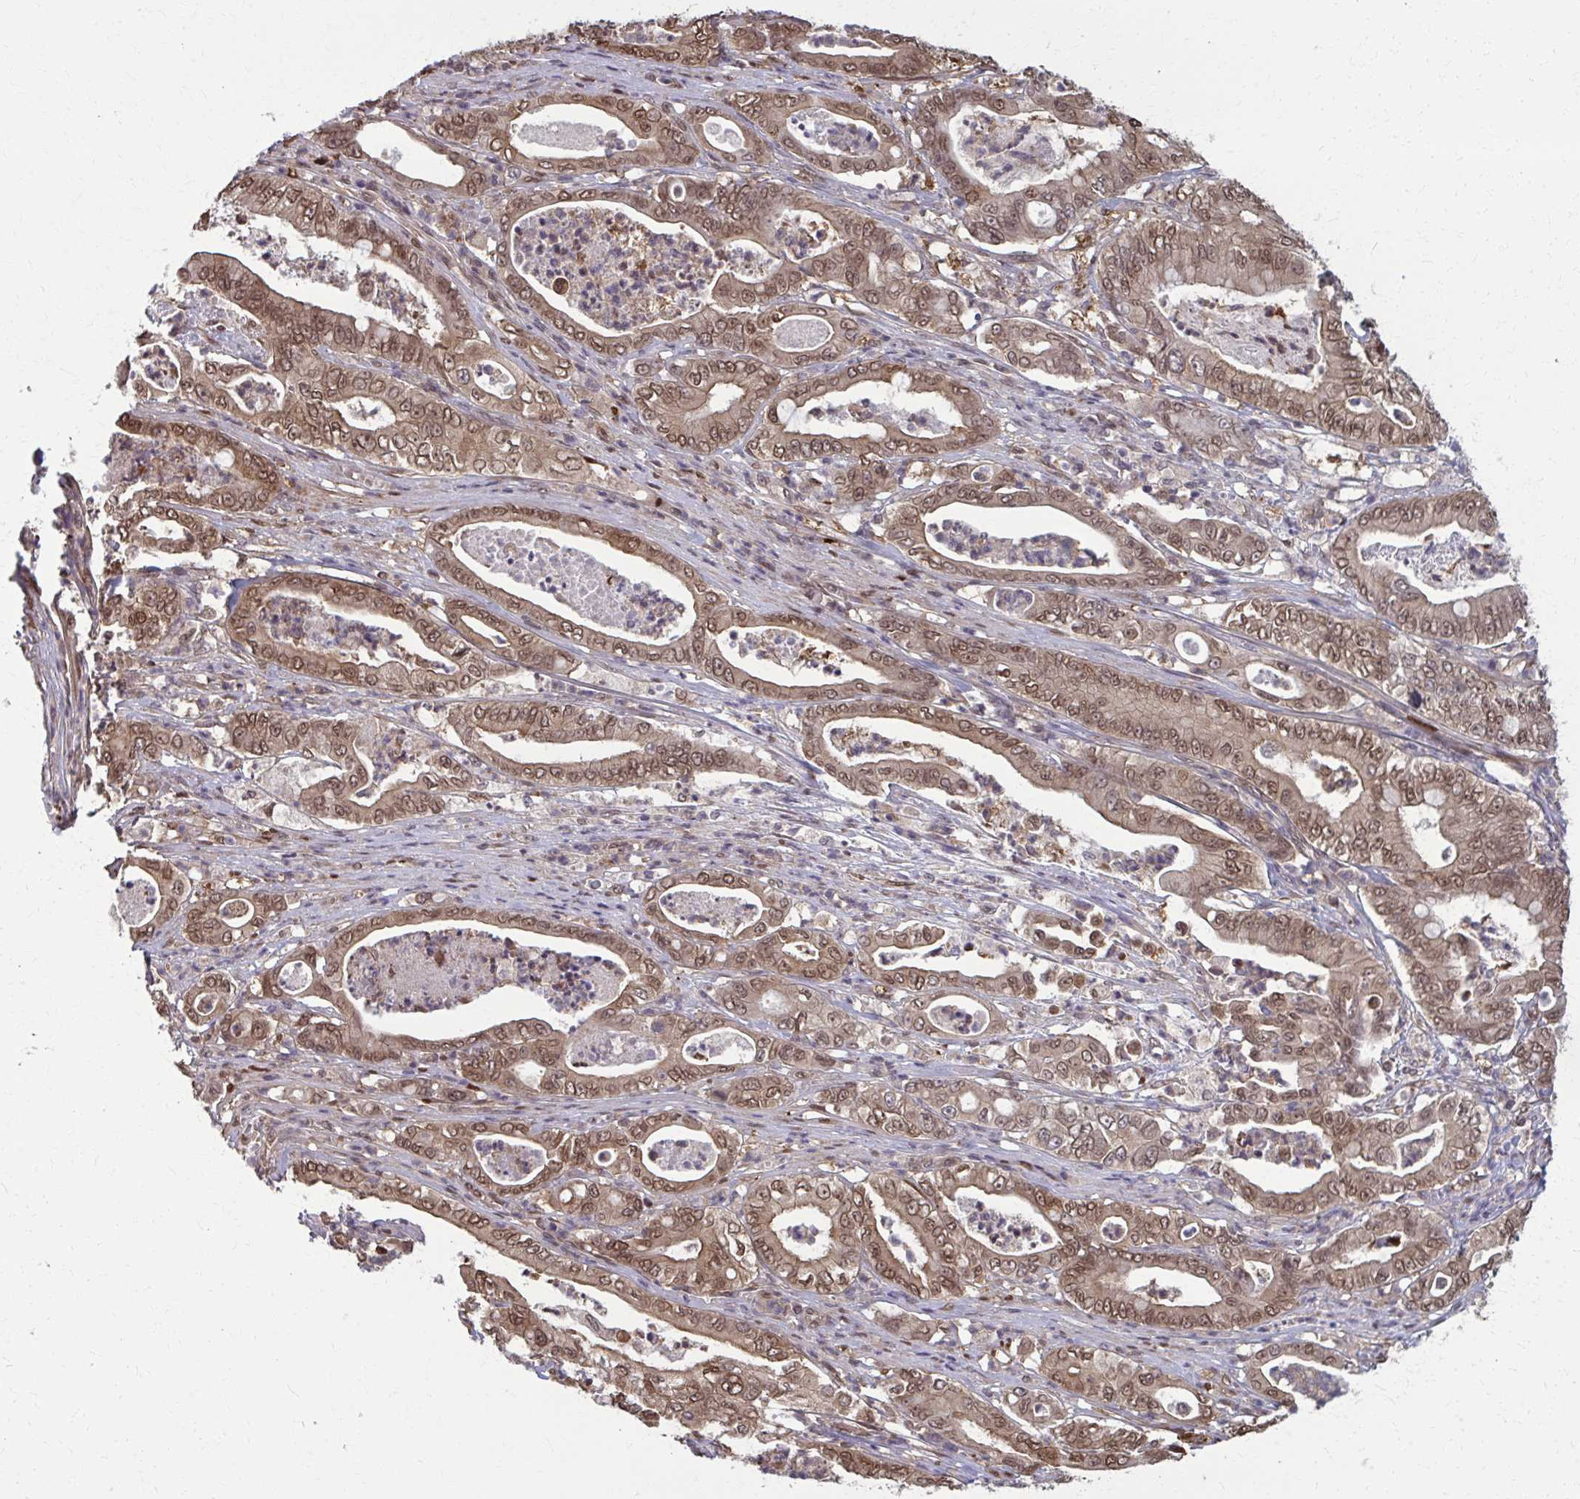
{"staining": {"intensity": "moderate", "quantity": ">75%", "location": "cytoplasmic/membranous,nuclear"}, "tissue": "pancreatic cancer", "cell_type": "Tumor cells", "image_type": "cancer", "snomed": [{"axis": "morphology", "description": "Adenocarcinoma, NOS"}, {"axis": "topography", "description": "Pancreas"}], "caption": "This histopathology image exhibits pancreatic adenocarcinoma stained with IHC to label a protein in brown. The cytoplasmic/membranous and nuclear of tumor cells show moderate positivity for the protein. Nuclei are counter-stained blue.", "gene": "MDH1", "patient": {"sex": "male", "age": 71}}